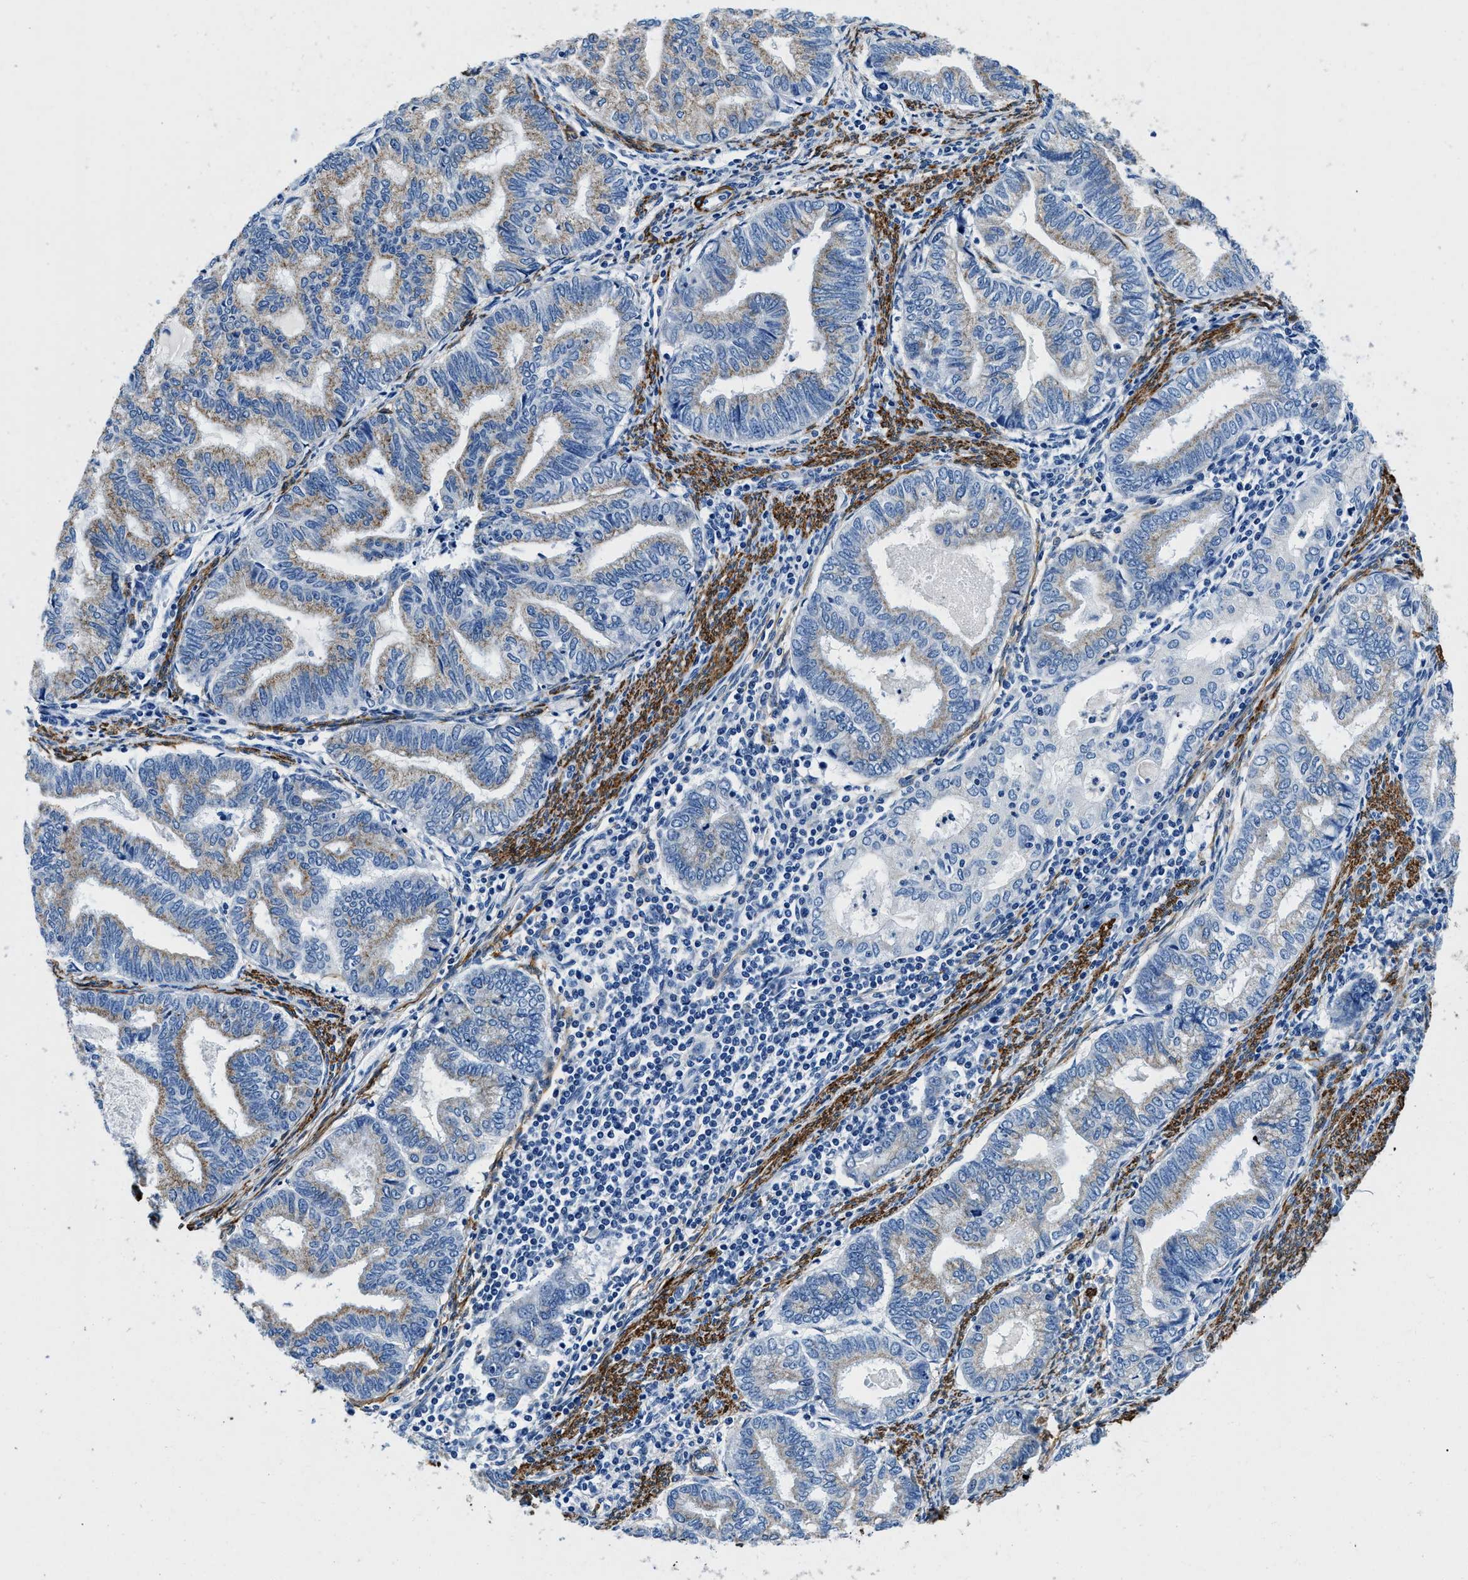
{"staining": {"intensity": "moderate", "quantity": "<25%", "location": "cytoplasmic/membranous"}, "tissue": "endometrial cancer", "cell_type": "Tumor cells", "image_type": "cancer", "snomed": [{"axis": "morphology", "description": "Adenocarcinoma, NOS"}, {"axis": "topography", "description": "Endometrium"}], "caption": "Tumor cells reveal low levels of moderate cytoplasmic/membranous expression in approximately <25% of cells in adenocarcinoma (endometrial). The staining is performed using DAB brown chromogen to label protein expression. The nuclei are counter-stained blue using hematoxylin.", "gene": "TEX261", "patient": {"sex": "female", "age": 79}}